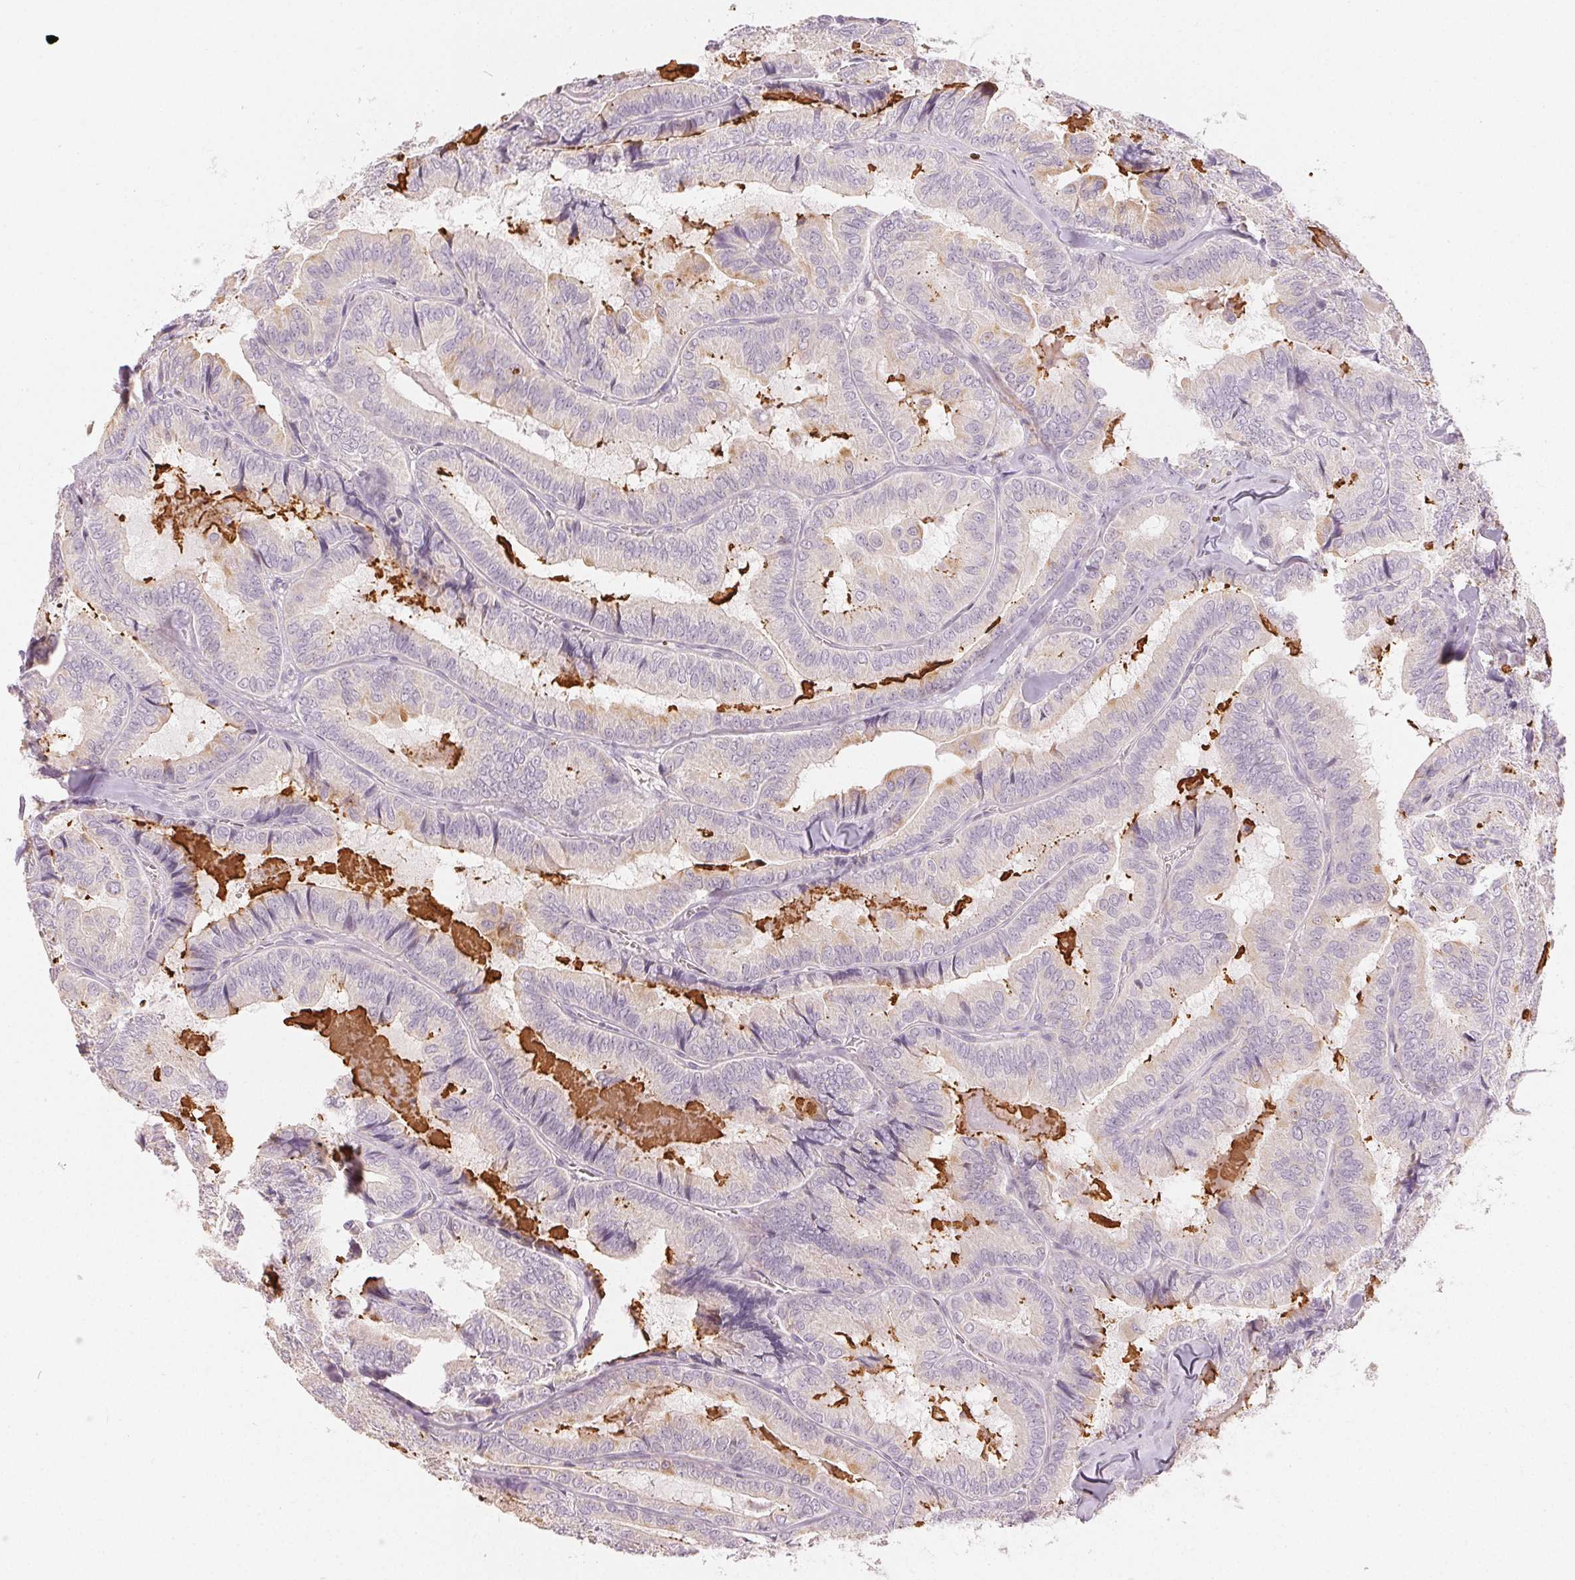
{"staining": {"intensity": "negative", "quantity": "none", "location": "none"}, "tissue": "thyroid cancer", "cell_type": "Tumor cells", "image_type": "cancer", "snomed": [{"axis": "morphology", "description": "Papillary adenocarcinoma, NOS"}, {"axis": "topography", "description": "Thyroid gland"}], "caption": "This is an IHC image of human thyroid cancer (papillary adenocarcinoma). There is no positivity in tumor cells.", "gene": "LVRN", "patient": {"sex": "female", "age": 75}}